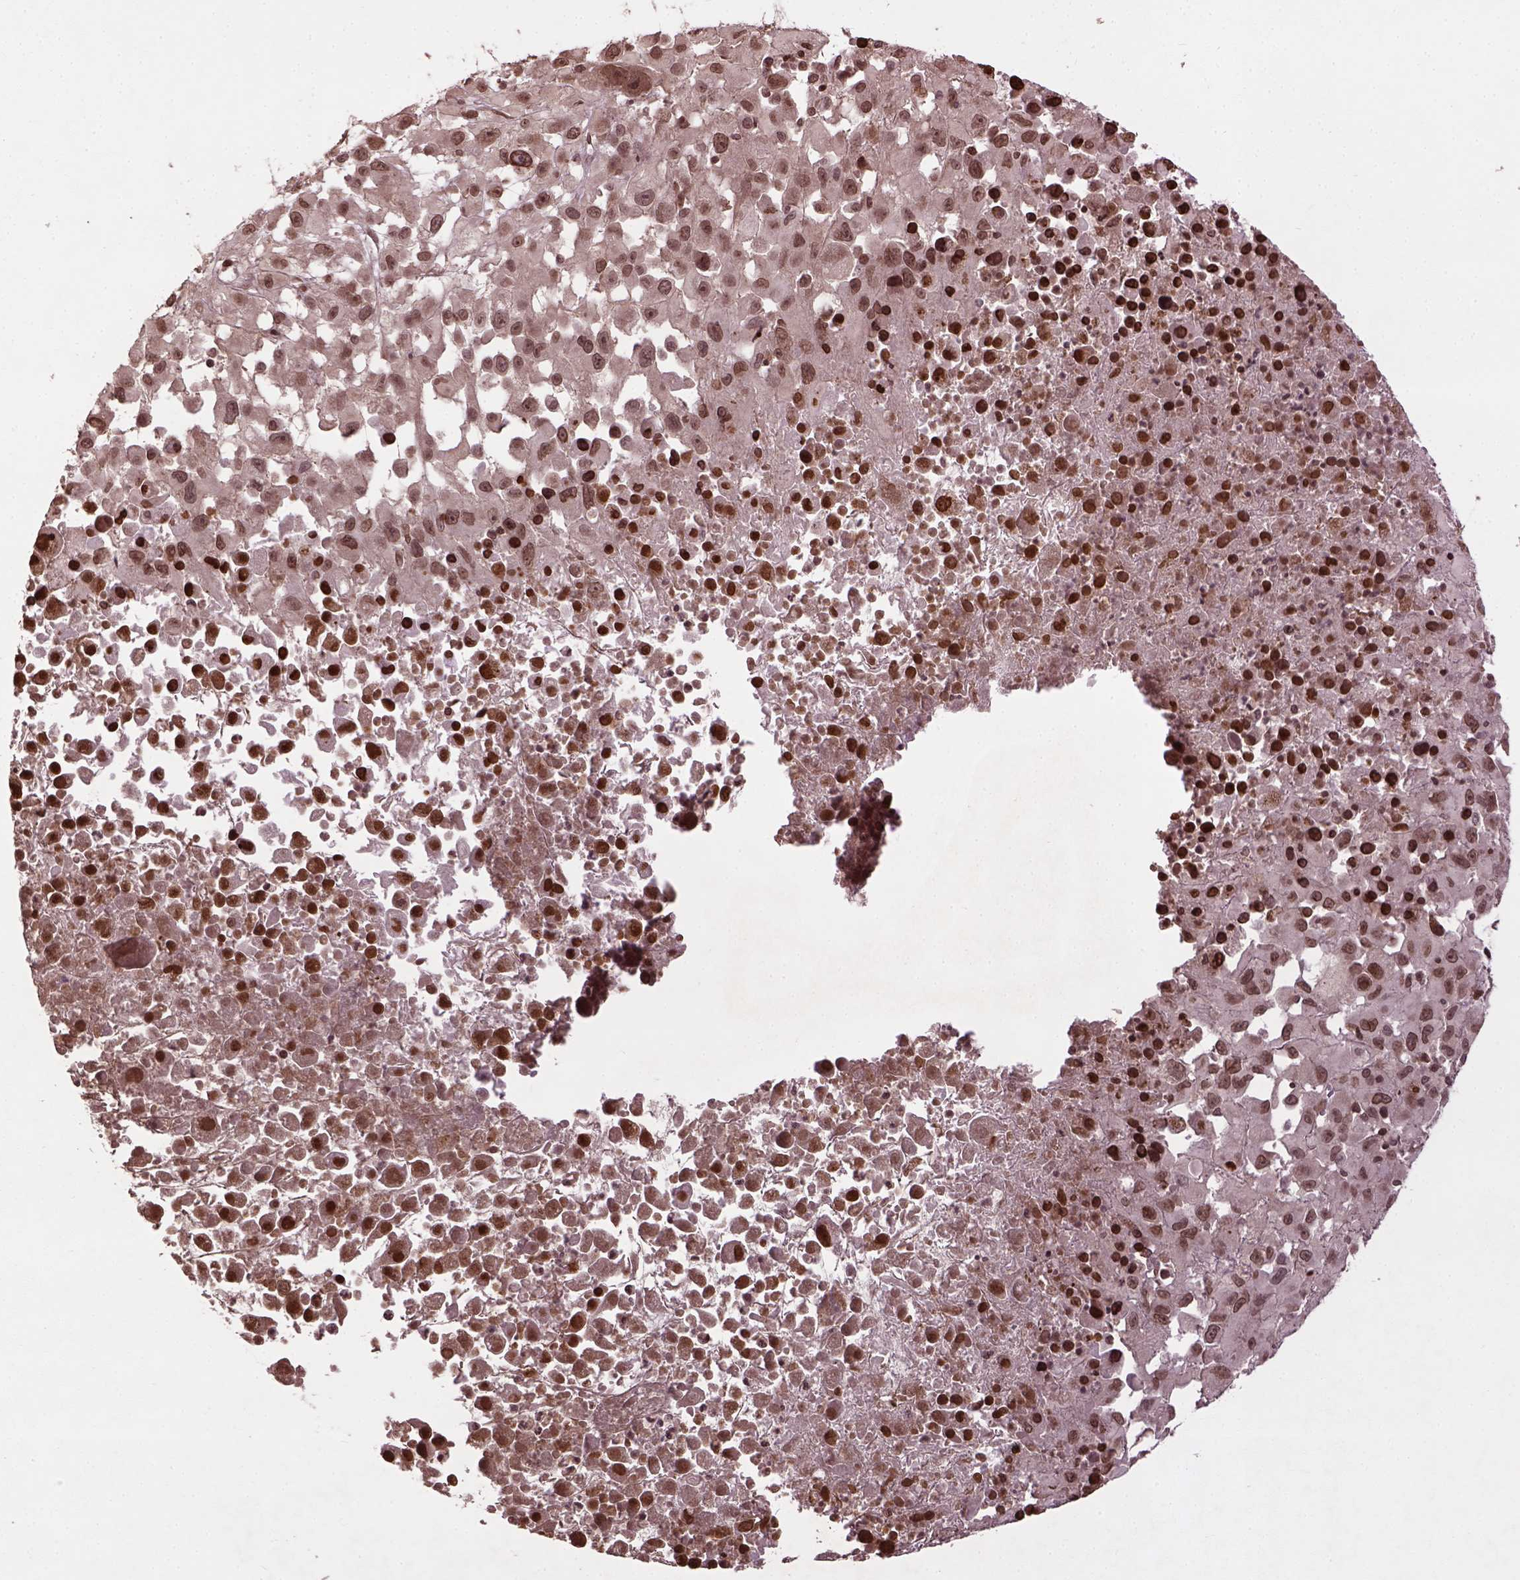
{"staining": {"intensity": "moderate", "quantity": ">75%", "location": "nuclear"}, "tissue": "melanoma", "cell_type": "Tumor cells", "image_type": "cancer", "snomed": [{"axis": "morphology", "description": "Malignant melanoma, Metastatic site"}, {"axis": "topography", "description": "Soft tissue"}], "caption": "Brown immunohistochemical staining in human melanoma exhibits moderate nuclear expression in approximately >75% of tumor cells.", "gene": "BANF1", "patient": {"sex": "male", "age": 50}}